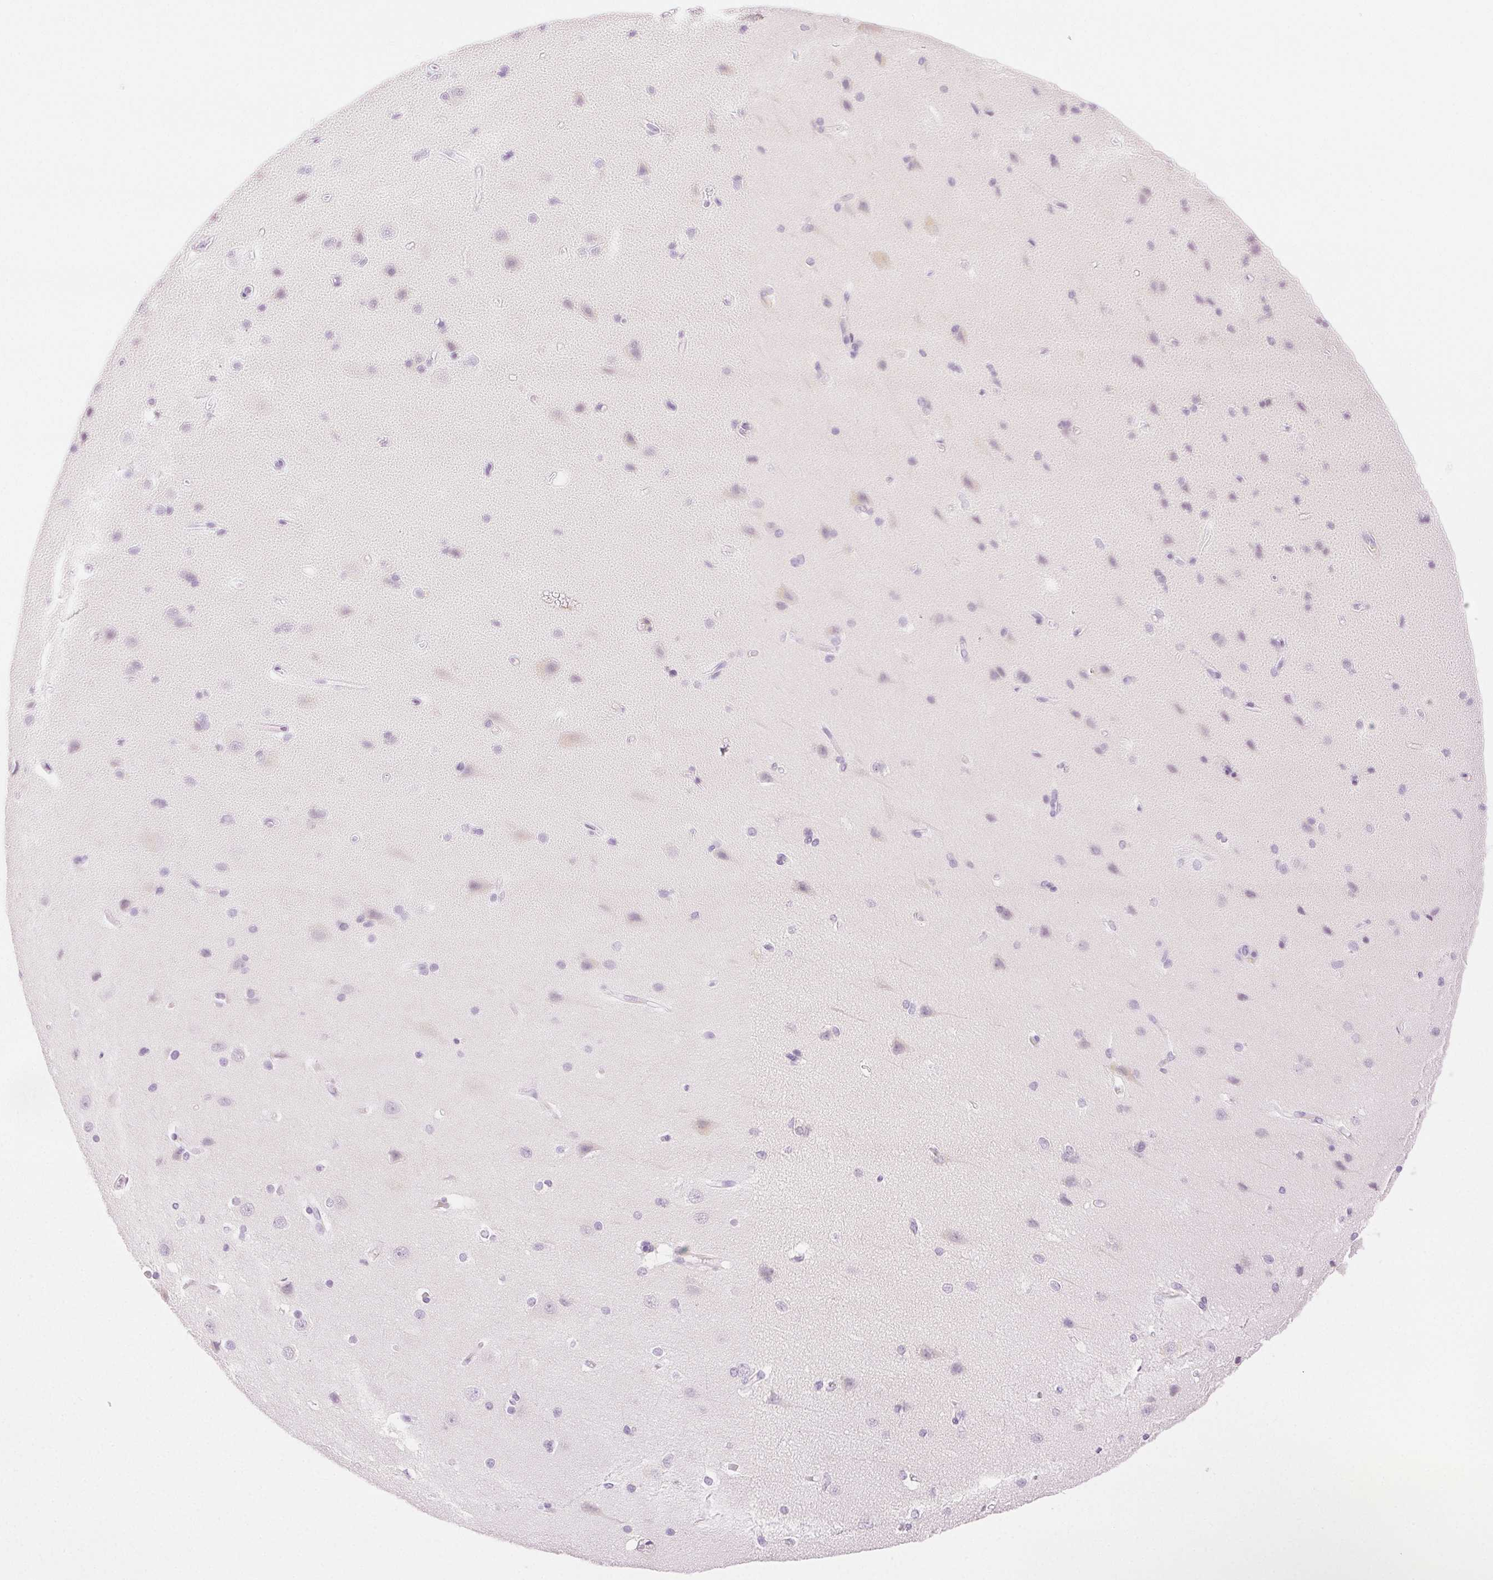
{"staining": {"intensity": "negative", "quantity": "none", "location": "none"}, "tissue": "cerebral cortex", "cell_type": "Endothelial cells", "image_type": "normal", "snomed": [{"axis": "morphology", "description": "Normal tissue, NOS"}, {"axis": "topography", "description": "Cerebral cortex"}], "caption": "Normal cerebral cortex was stained to show a protein in brown. There is no significant expression in endothelial cells. (DAB IHC visualized using brightfield microscopy, high magnification).", "gene": "SPACA4", "patient": {"sex": "male", "age": 37}}